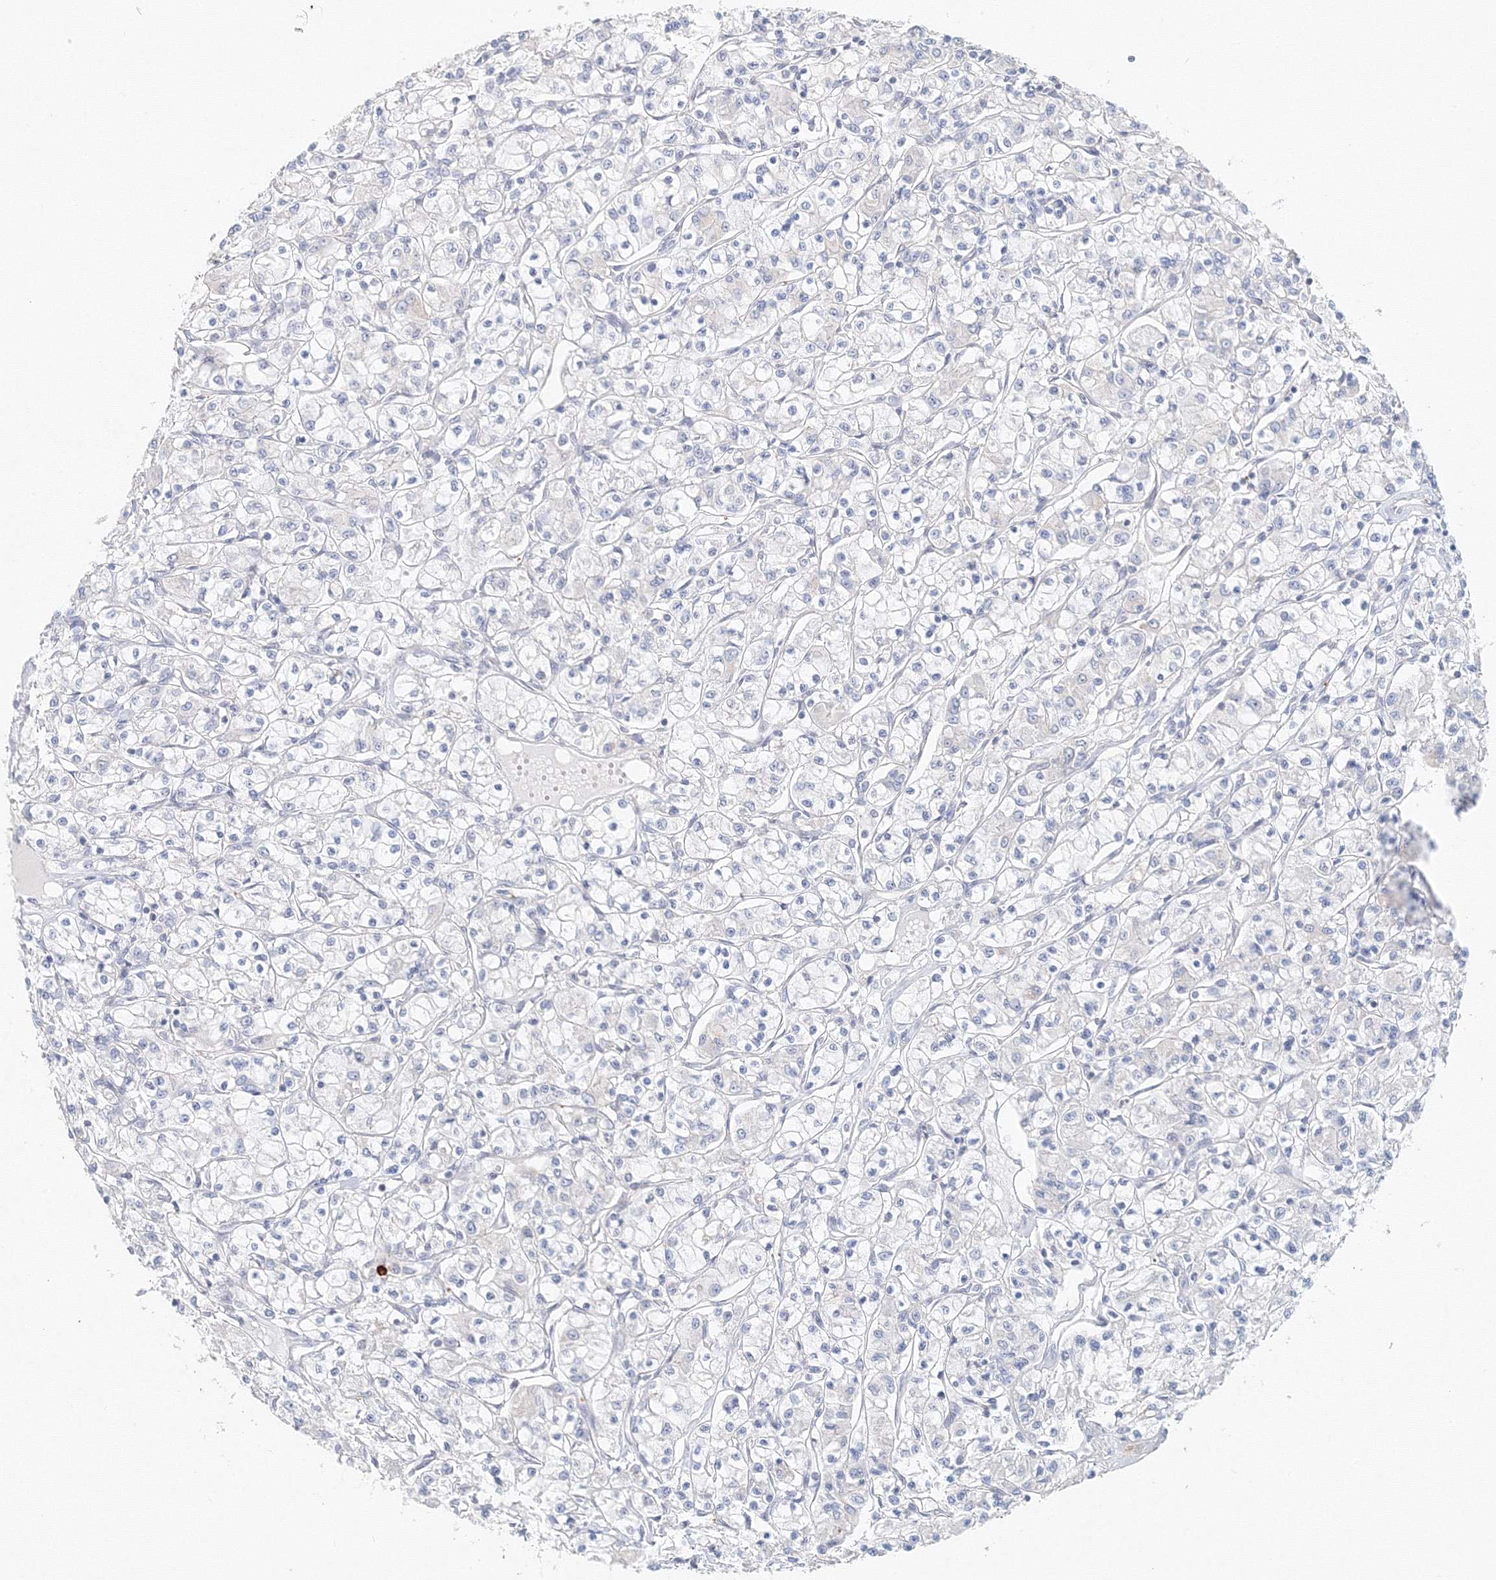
{"staining": {"intensity": "negative", "quantity": "none", "location": "none"}, "tissue": "renal cancer", "cell_type": "Tumor cells", "image_type": "cancer", "snomed": [{"axis": "morphology", "description": "Adenocarcinoma, NOS"}, {"axis": "topography", "description": "Kidney"}], "caption": "High power microscopy micrograph of an immunohistochemistry image of renal cancer (adenocarcinoma), revealing no significant expression in tumor cells. (DAB (3,3'-diaminobenzidine) immunohistochemistry visualized using brightfield microscopy, high magnification).", "gene": "MMRN1", "patient": {"sex": "female", "age": 59}}